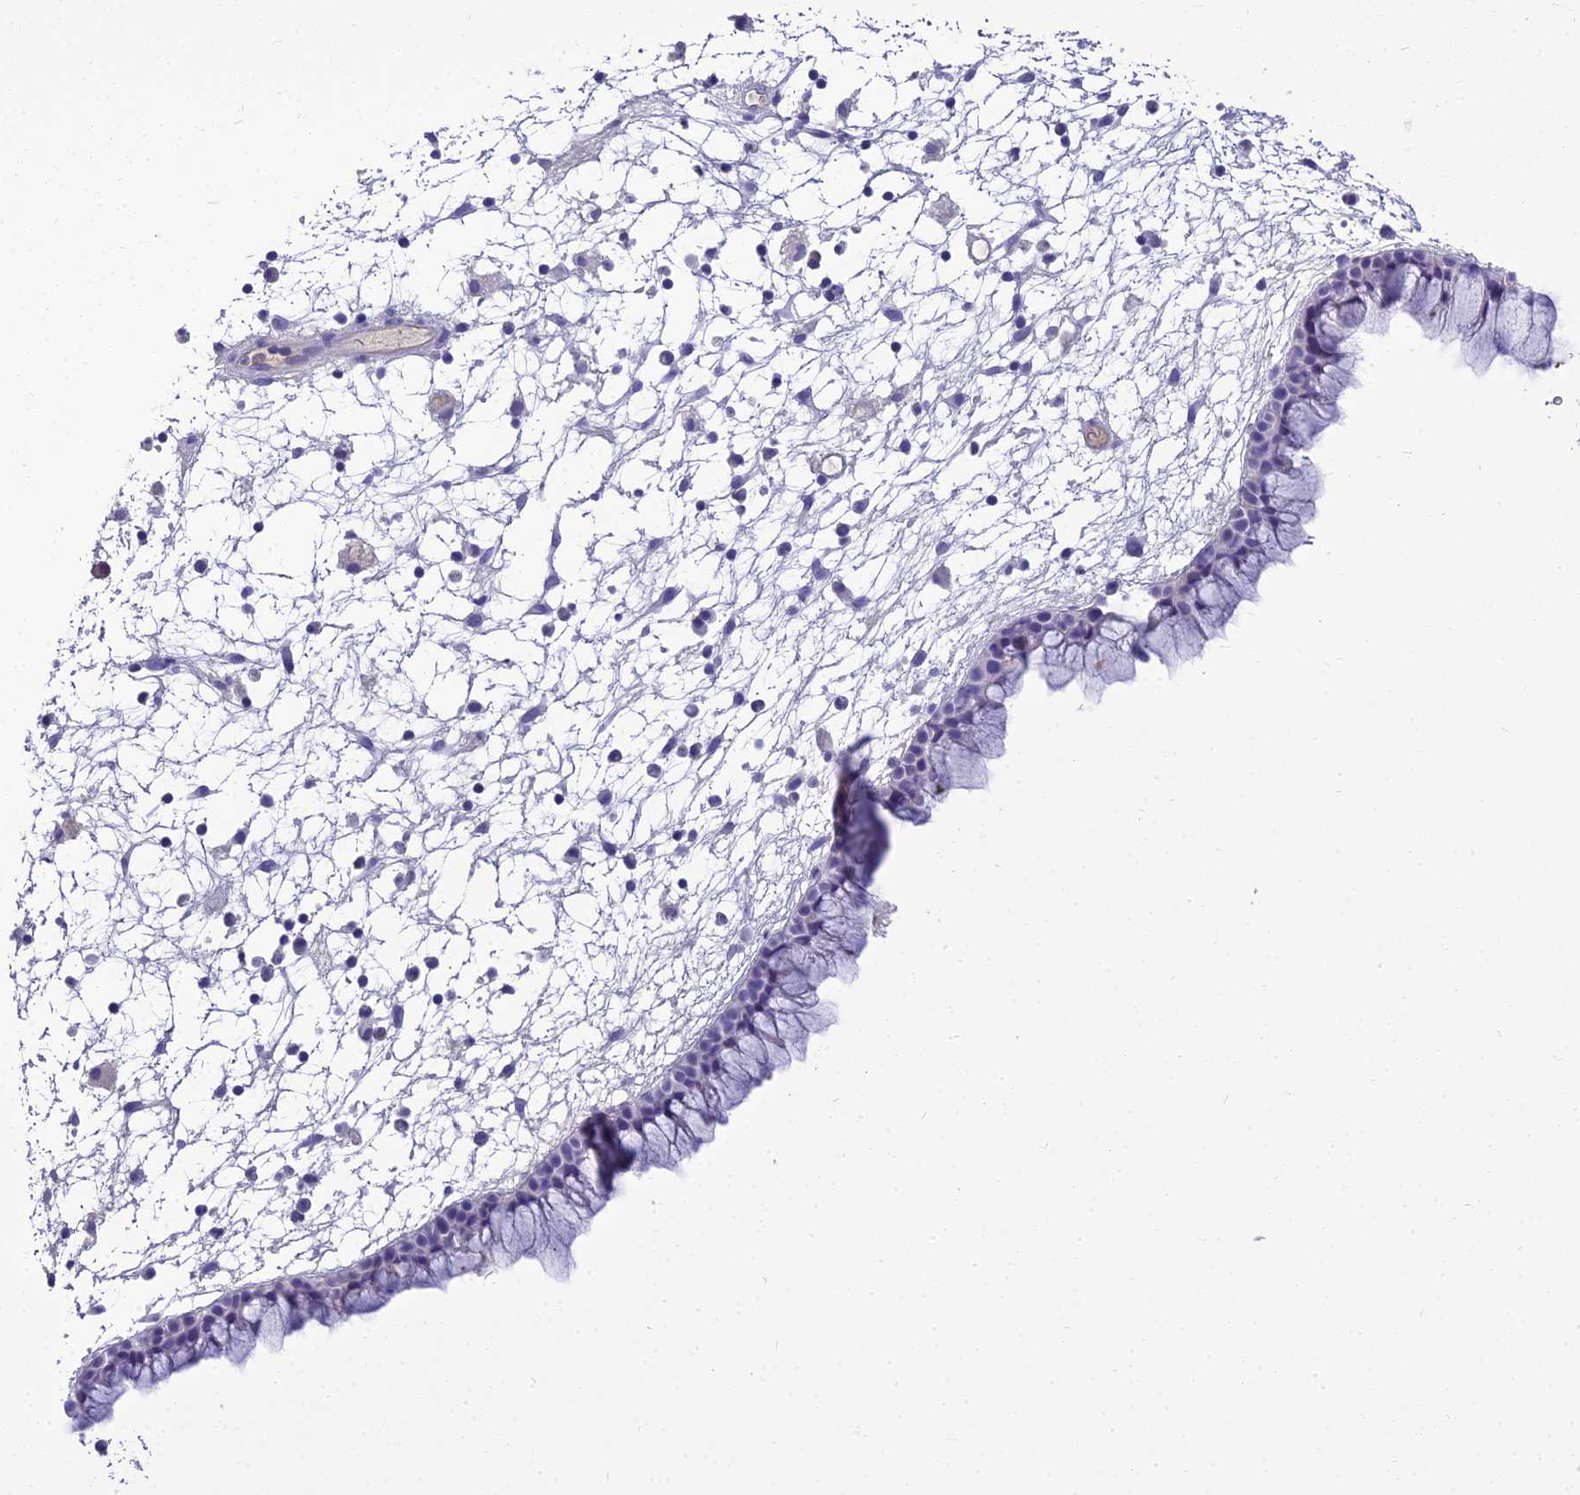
{"staining": {"intensity": "negative", "quantity": "none", "location": "none"}, "tissue": "nasopharynx", "cell_type": "Respiratory epithelial cells", "image_type": "normal", "snomed": [{"axis": "morphology", "description": "Normal tissue, NOS"}, {"axis": "morphology", "description": "Inflammation, NOS"}, {"axis": "morphology", "description": "Malignant melanoma, Metastatic site"}, {"axis": "topography", "description": "Nasopharynx"}], "caption": "Respiratory epithelial cells show no significant staining in benign nasopharynx. (Stains: DAB (3,3'-diaminobenzidine) immunohistochemistry (IHC) with hematoxylin counter stain, Microscopy: brightfield microscopy at high magnification).", "gene": "NINJ1", "patient": {"sex": "male", "age": 70}}